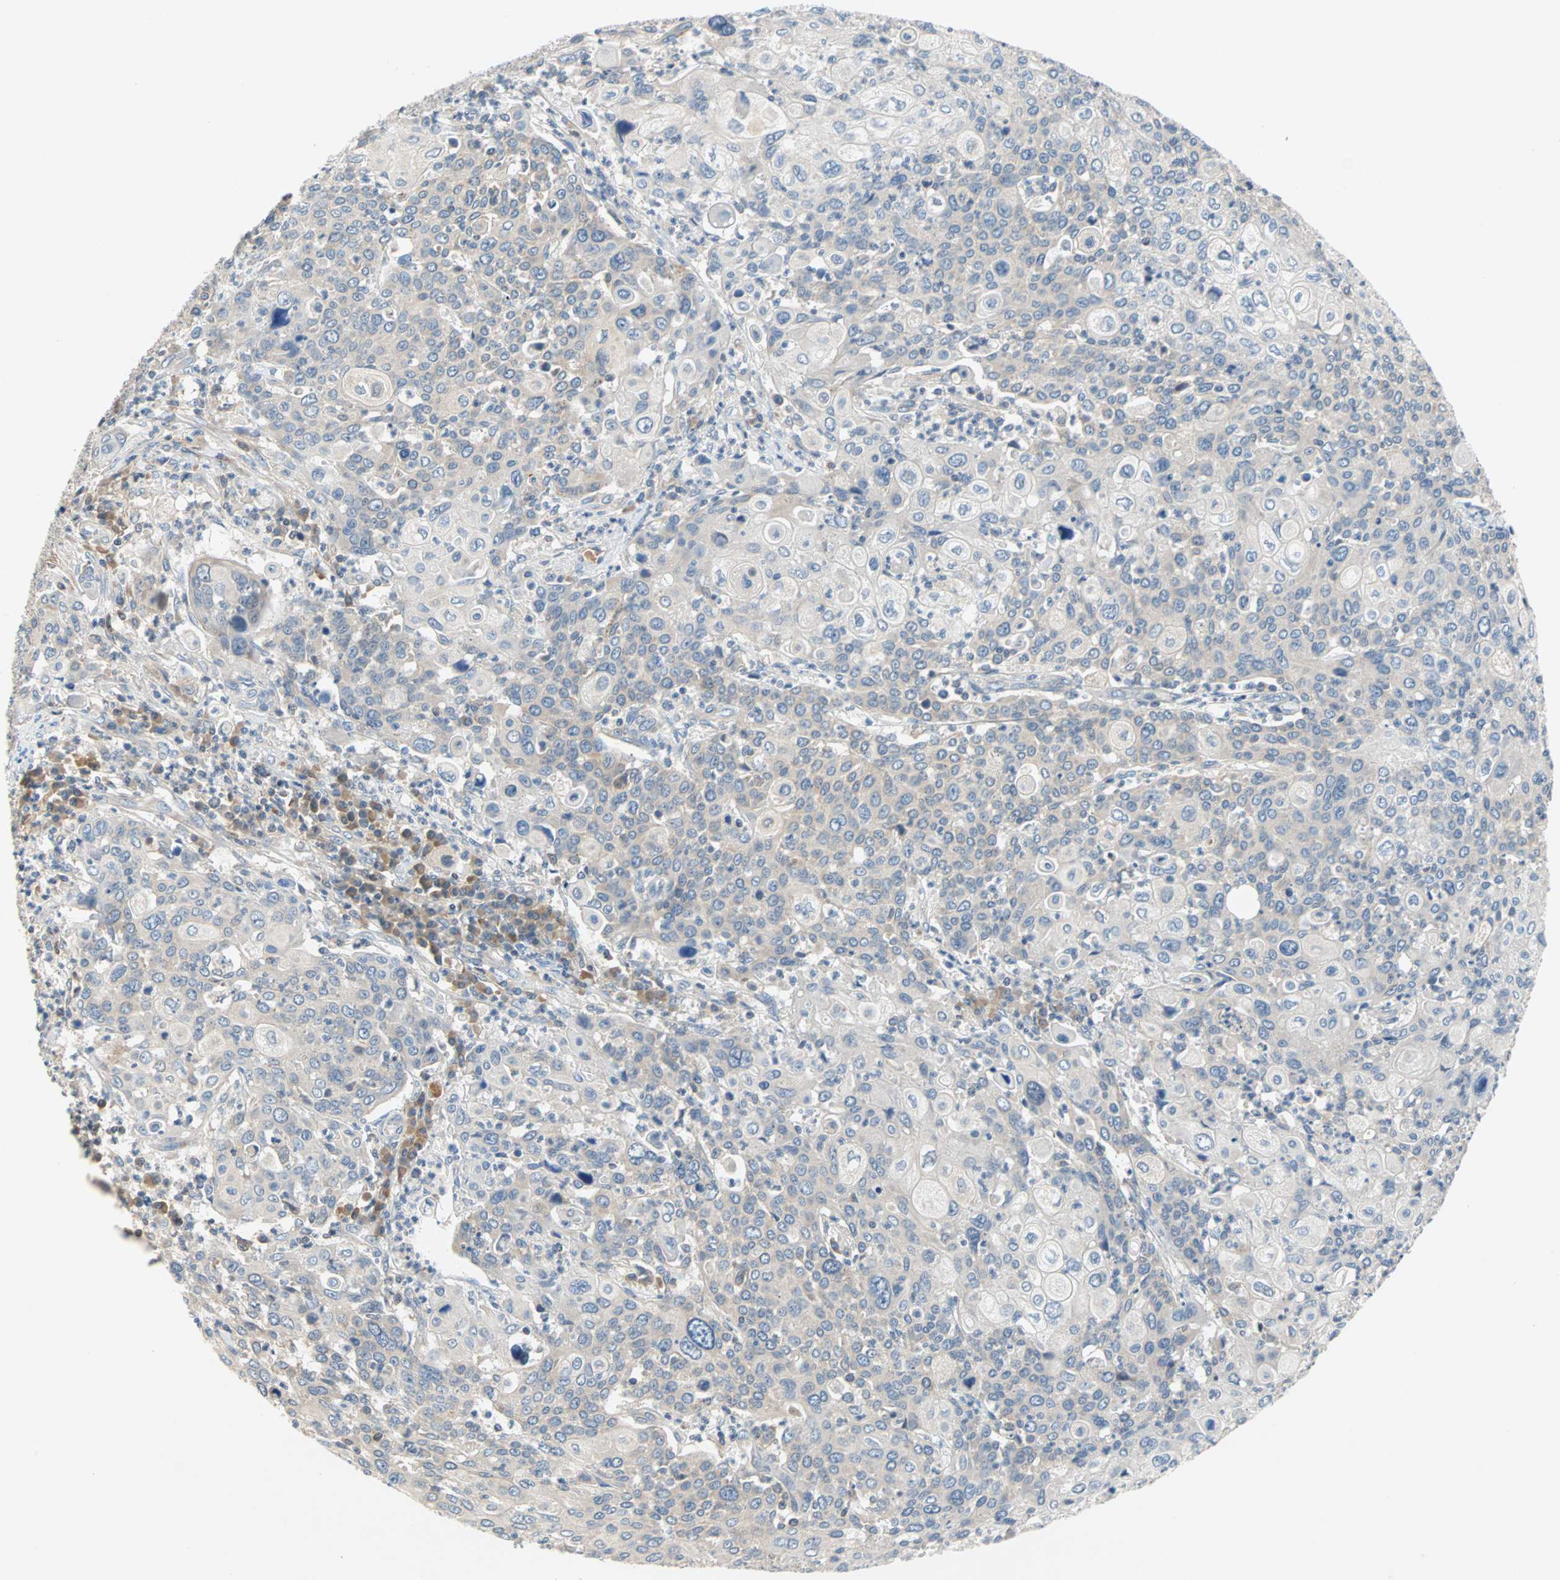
{"staining": {"intensity": "negative", "quantity": "none", "location": "none"}, "tissue": "cervical cancer", "cell_type": "Tumor cells", "image_type": "cancer", "snomed": [{"axis": "morphology", "description": "Squamous cell carcinoma, NOS"}, {"axis": "topography", "description": "Cervix"}], "caption": "Immunohistochemistry (IHC) of human squamous cell carcinoma (cervical) reveals no staining in tumor cells.", "gene": "MAP4K1", "patient": {"sex": "female", "age": 40}}